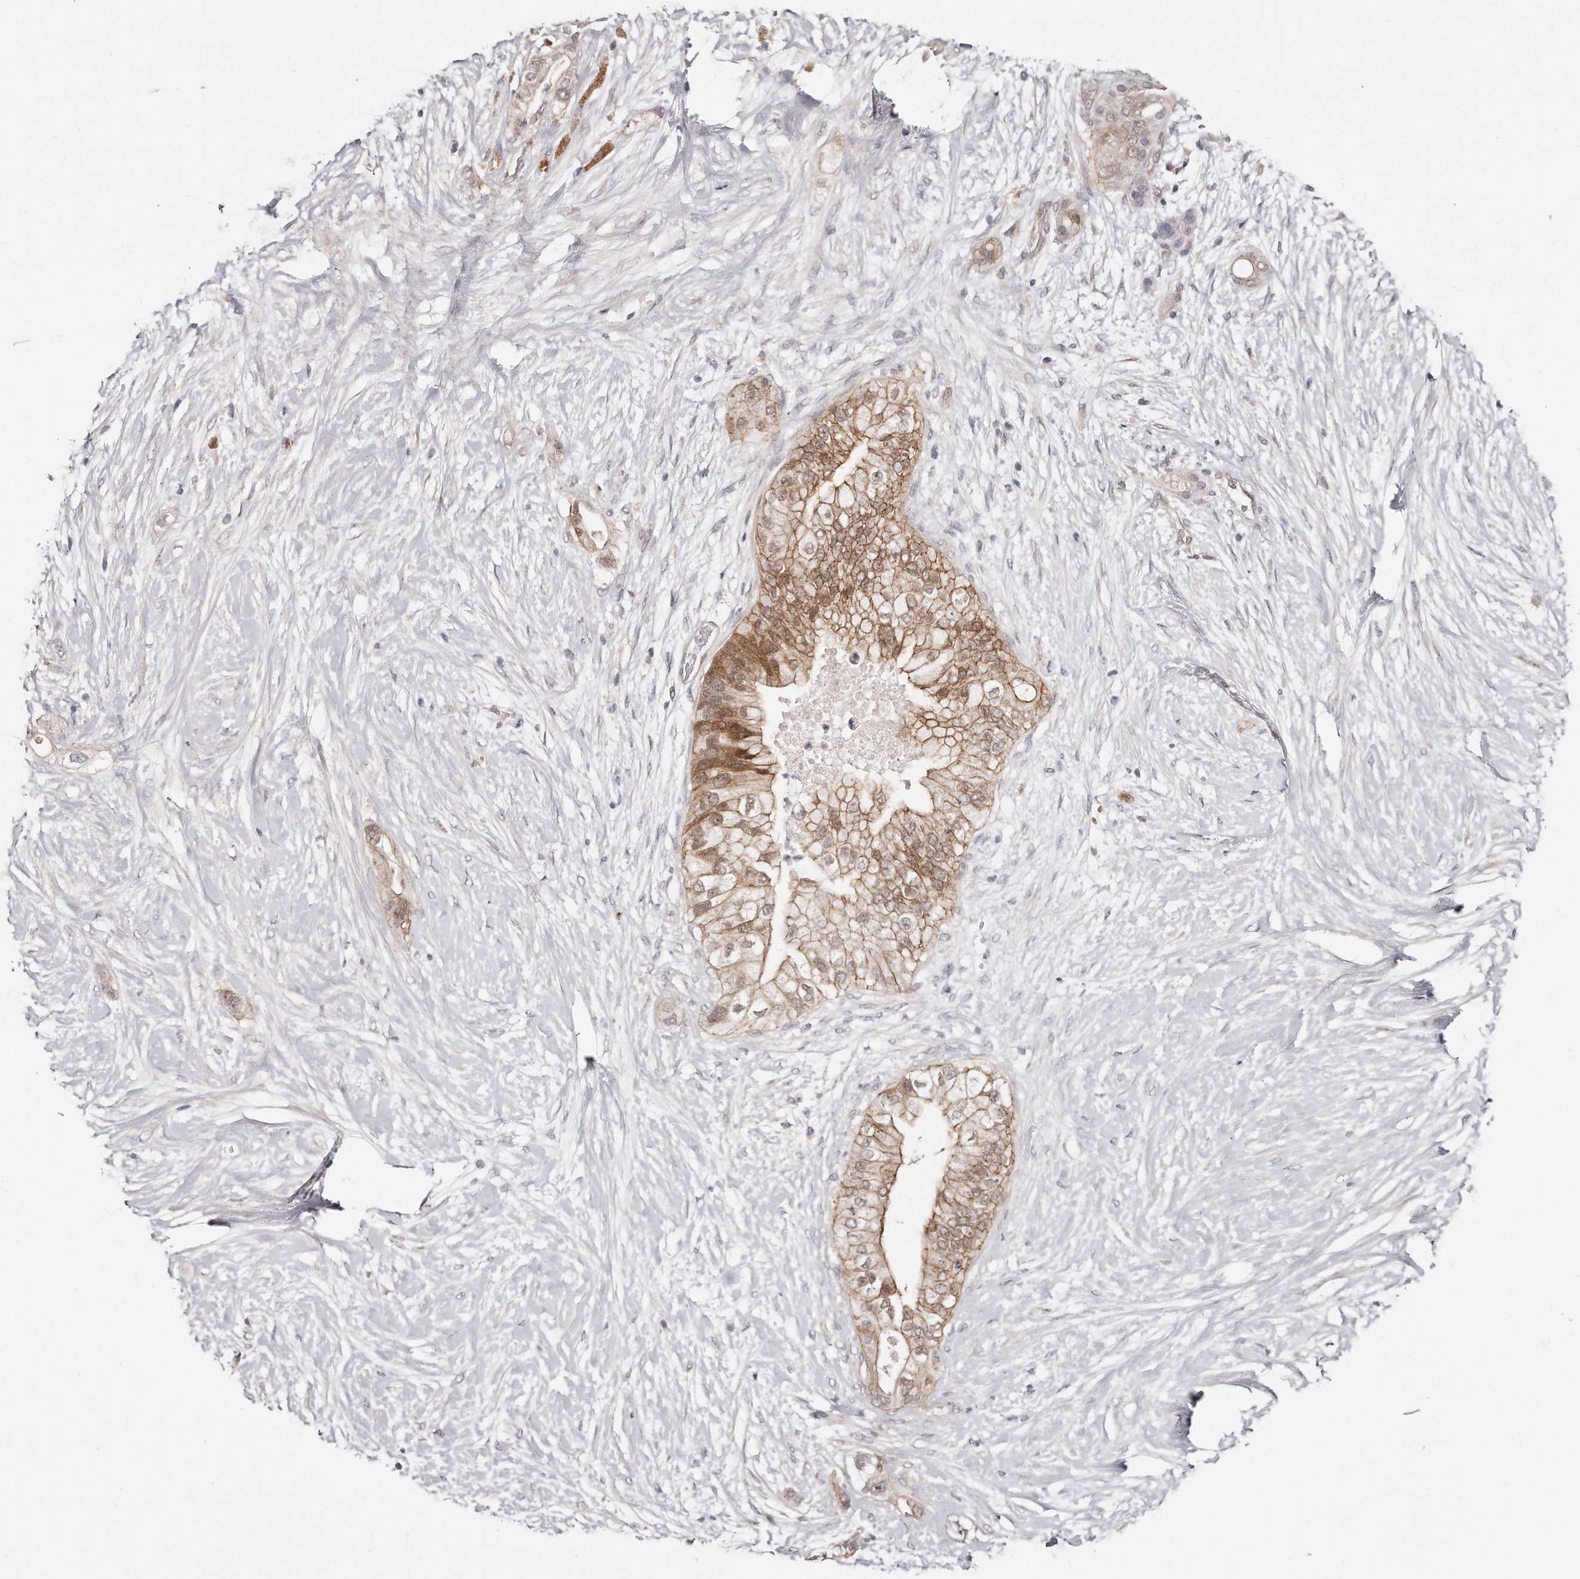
{"staining": {"intensity": "moderate", "quantity": "25%-75%", "location": "cytoplasmic/membranous,nuclear"}, "tissue": "pancreatic cancer", "cell_type": "Tumor cells", "image_type": "cancer", "snomed": [{"axis": "morphology", "description": "Adenocarcinoma, NOS"}, {"axis": "topography", "description": "Pancreas"}], "caption": "This is a micrograph of IHC staining of pancreatic cancer, which shows moderate positivity in the cytoplasmic/membranous and nuclear of tumor cells.", "gene": "CASZ1", "patient": {"sex": "male", "age": 53}}